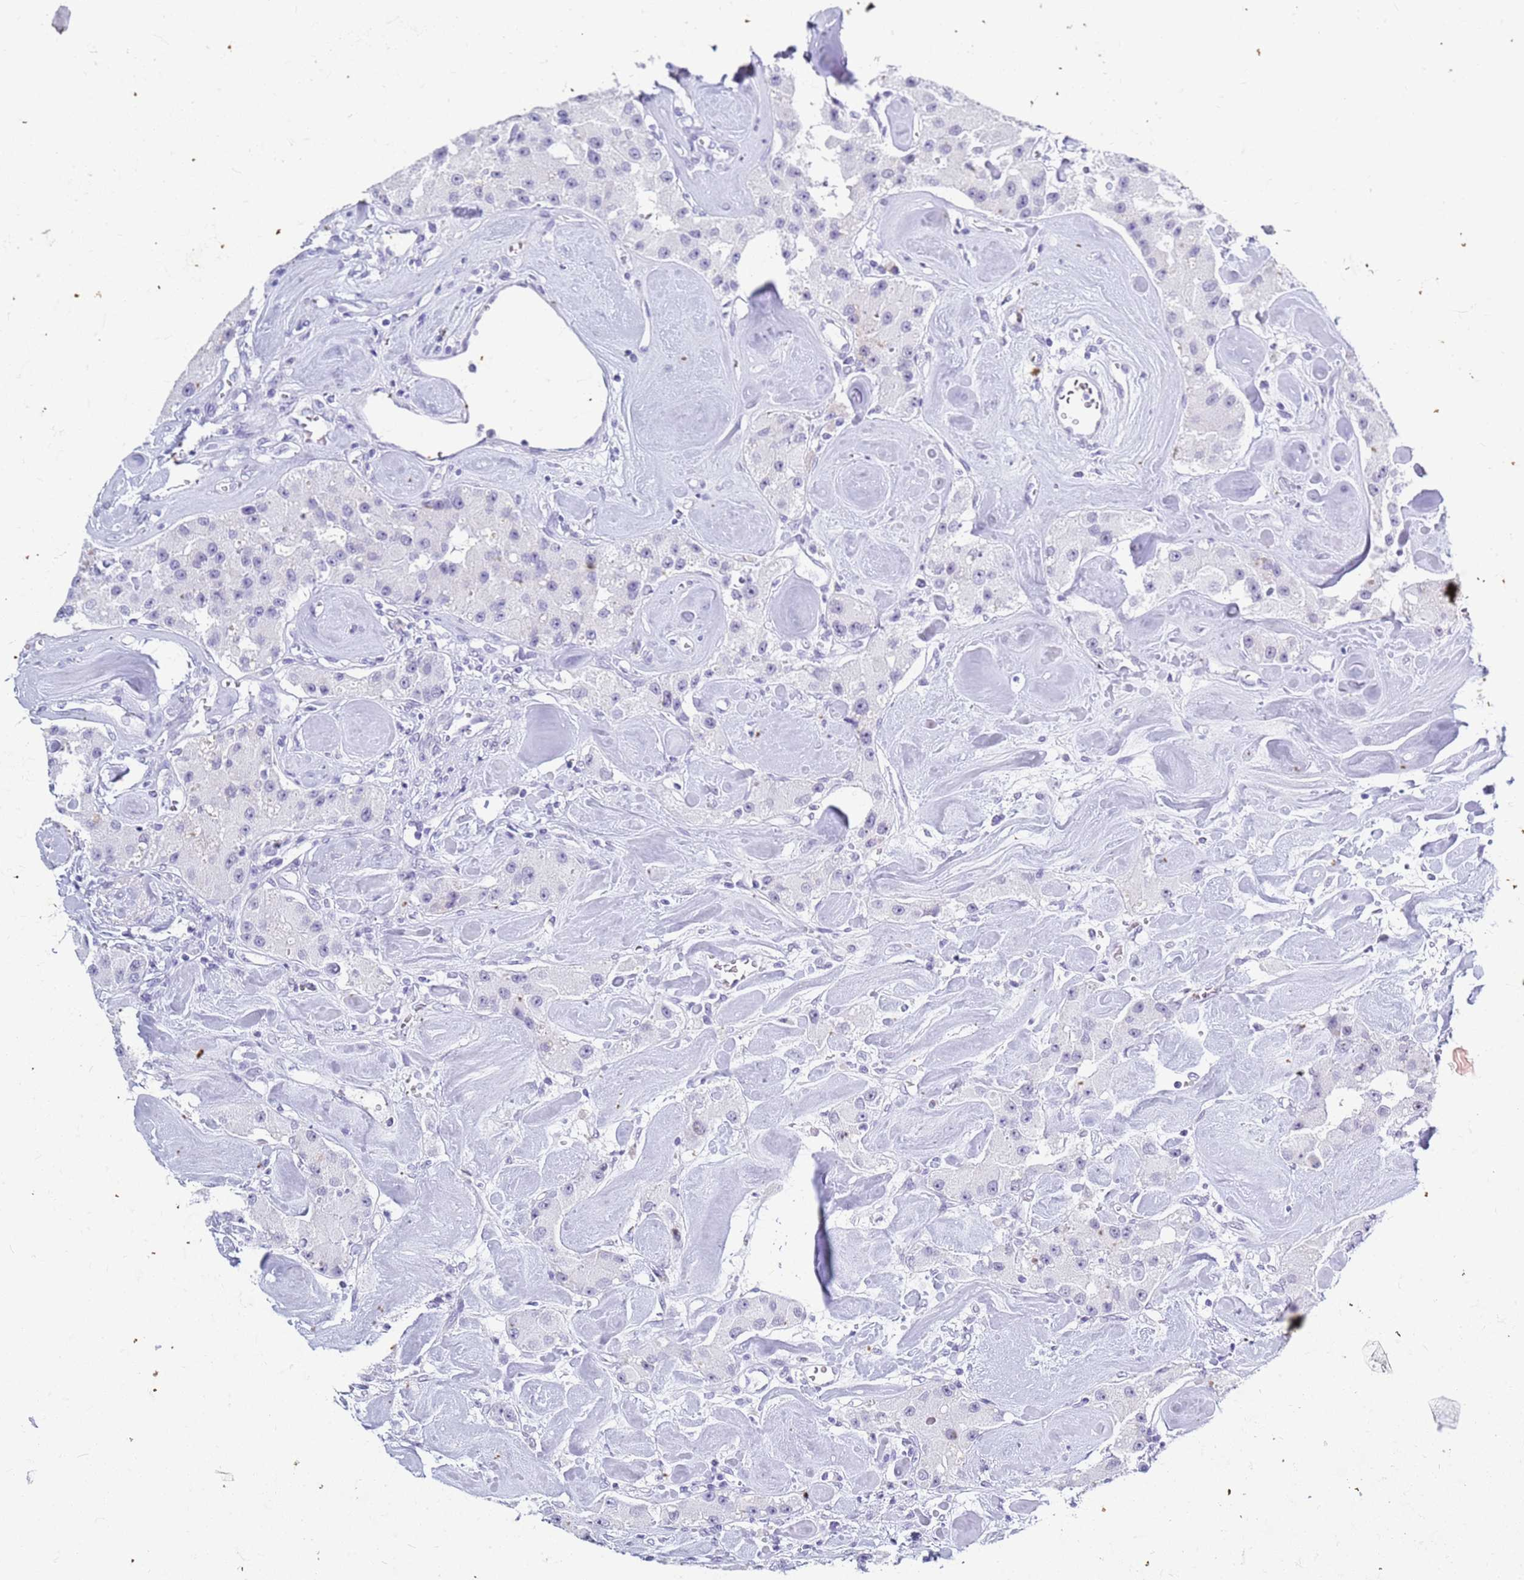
{"staining": {"intensity": "negative", "quantity": "none", "location": "none"}, "tissue": "carcinoid", "cell_type": "Tumor cells", "image_type": "cancer", "snomed": [{"axis": "morphology", "description": "Carcinoid, malignant, NOS"}, {"axis": "topography", "description": "Pancreas"}], "caption": "Immunohistochemistry micrograph of neoplastic tissue: carcinoid stained with DAB (3,3'-diaminobenzidine) shows no significant protein positivity in tumor cells.", "gene": "SLC7A9", "patient": {"sex": "male", "age": 41}}